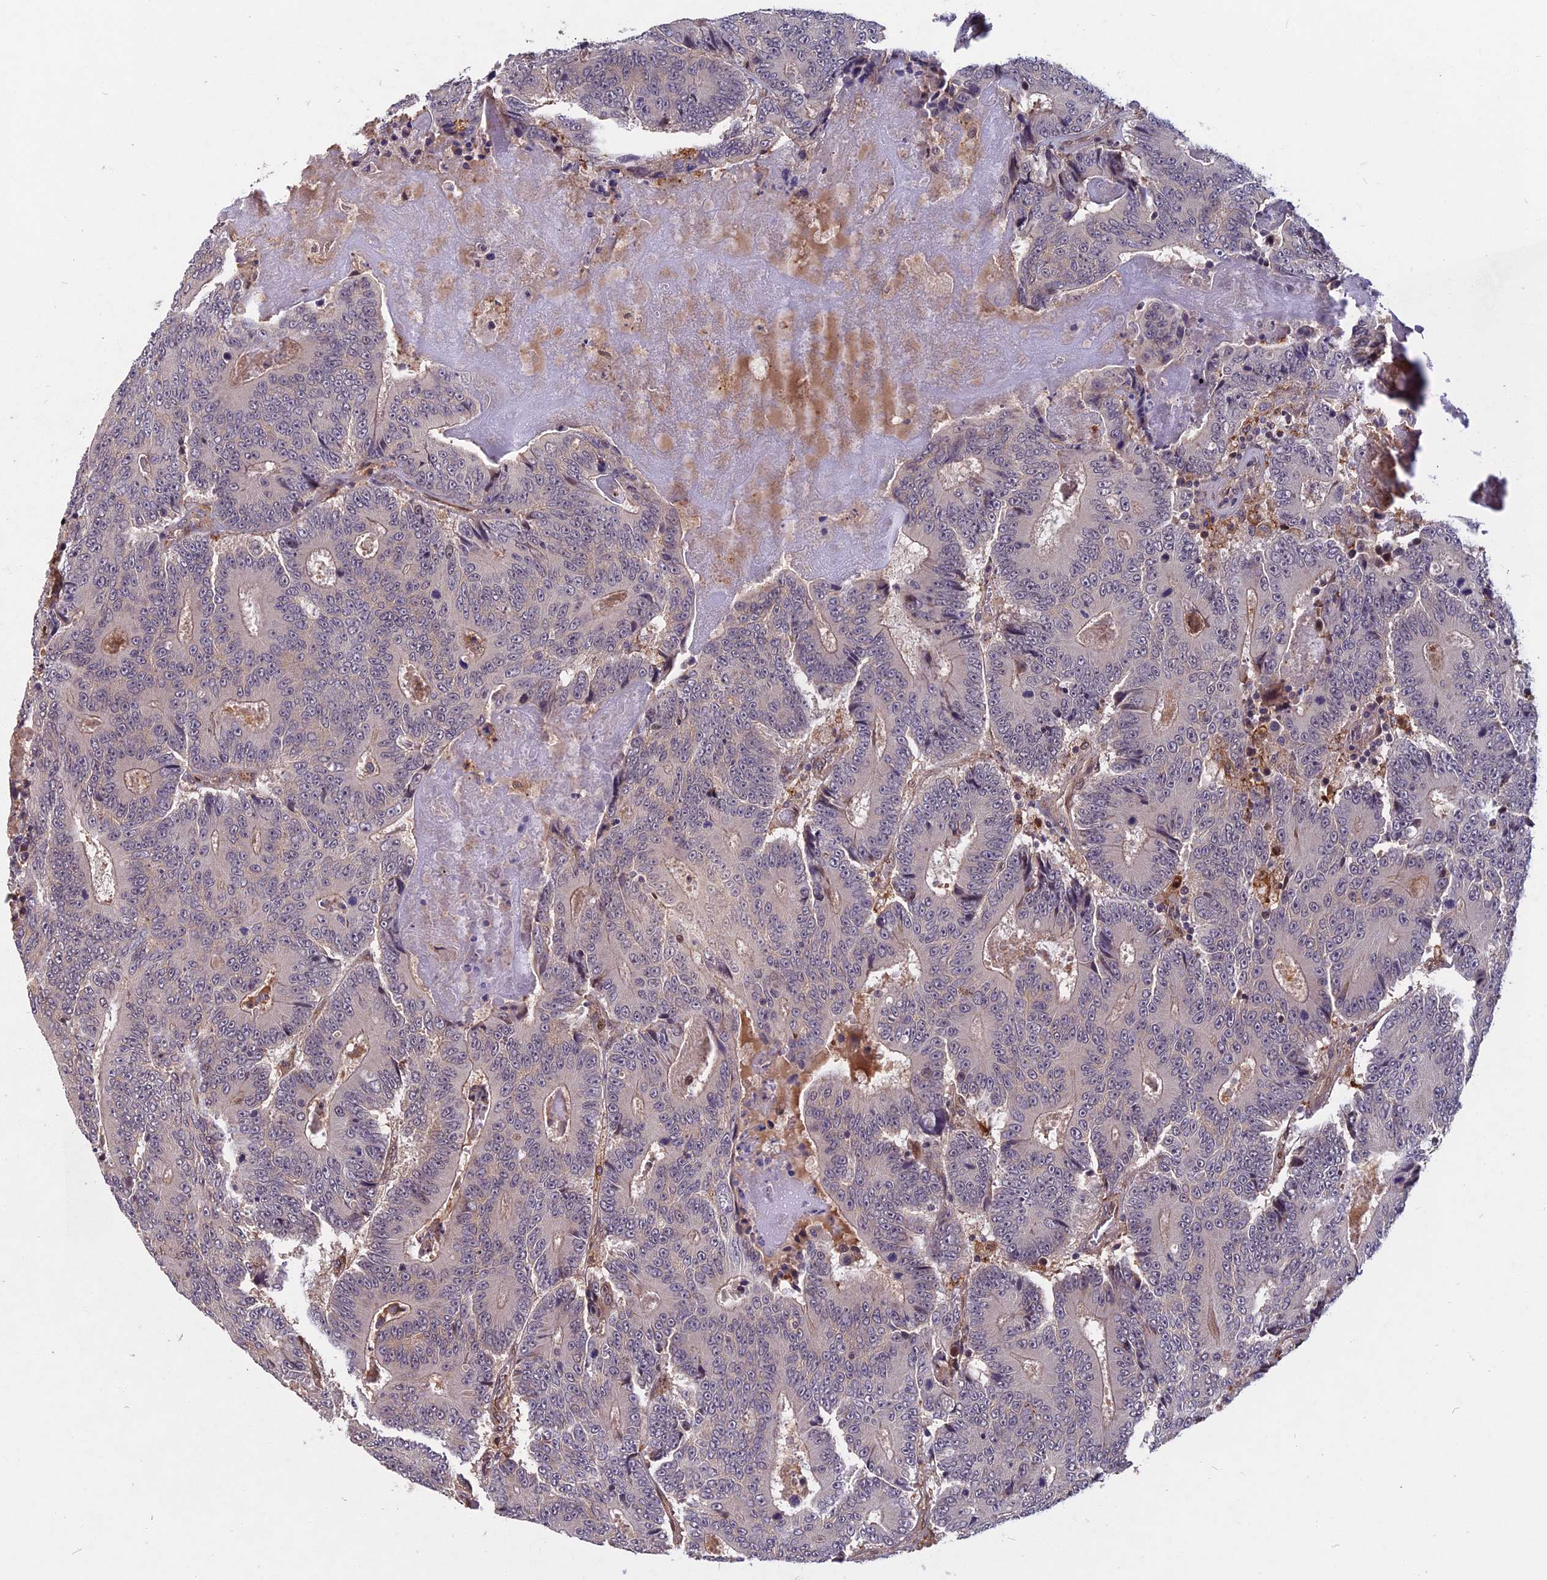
{"staining": {"intensity": "negative", "quantity": "none", "location": "none"}, "tissue": "colorectal cancer", "cell_type": "Tumor cells", "image_type": "cancer", "snomed": [{"axis": "morphology", "description": "Adenocarcinoma, NOS"}, {"axis": "topography", "description": "Colon"}], "caption": "Immunohistochemical staining of human colorectal adenocarcinoma shows no significant positivity in tumor cells.", "gene": "SPG11", "patient": {"sex": "male", "age": 83}}